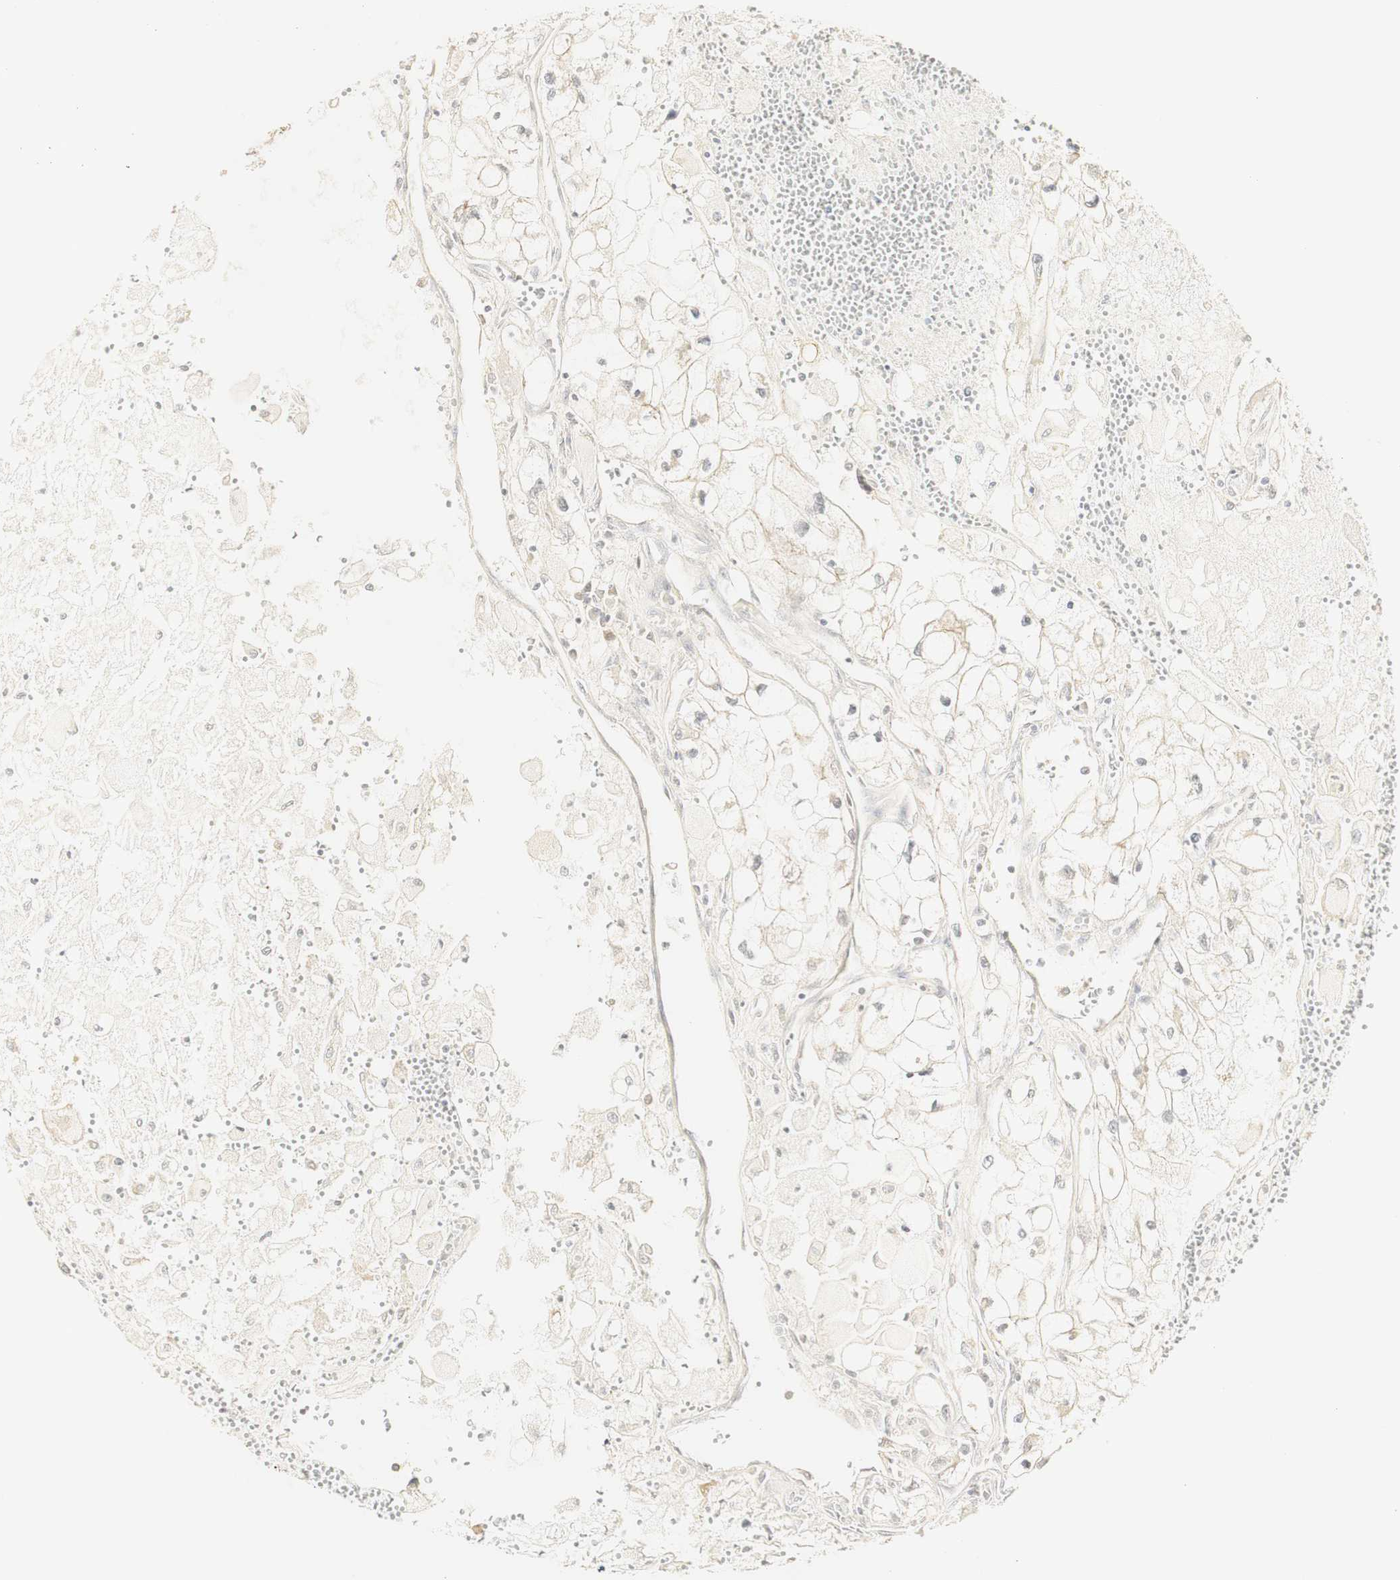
{"staining": {"intensity": "weak", "quantity": ">75%", "location": "cytoplasmic/membranous"}, "tissue": "renal cancer", "cell_type": "Tumor cells", "image_type": "cancer", "snomed": [{"axis": "morphology", "description": "Adenocarcinoma, NOS"}, {"axis": "topography", "description": "Kidney"}], "caption": "Tumor cells exhibit weak cytoplasmic/membranous expression in approximately >75% of cells in renal cancer.", "gene": "DSC2", "patient": {"sex": "female", "age": 70}}